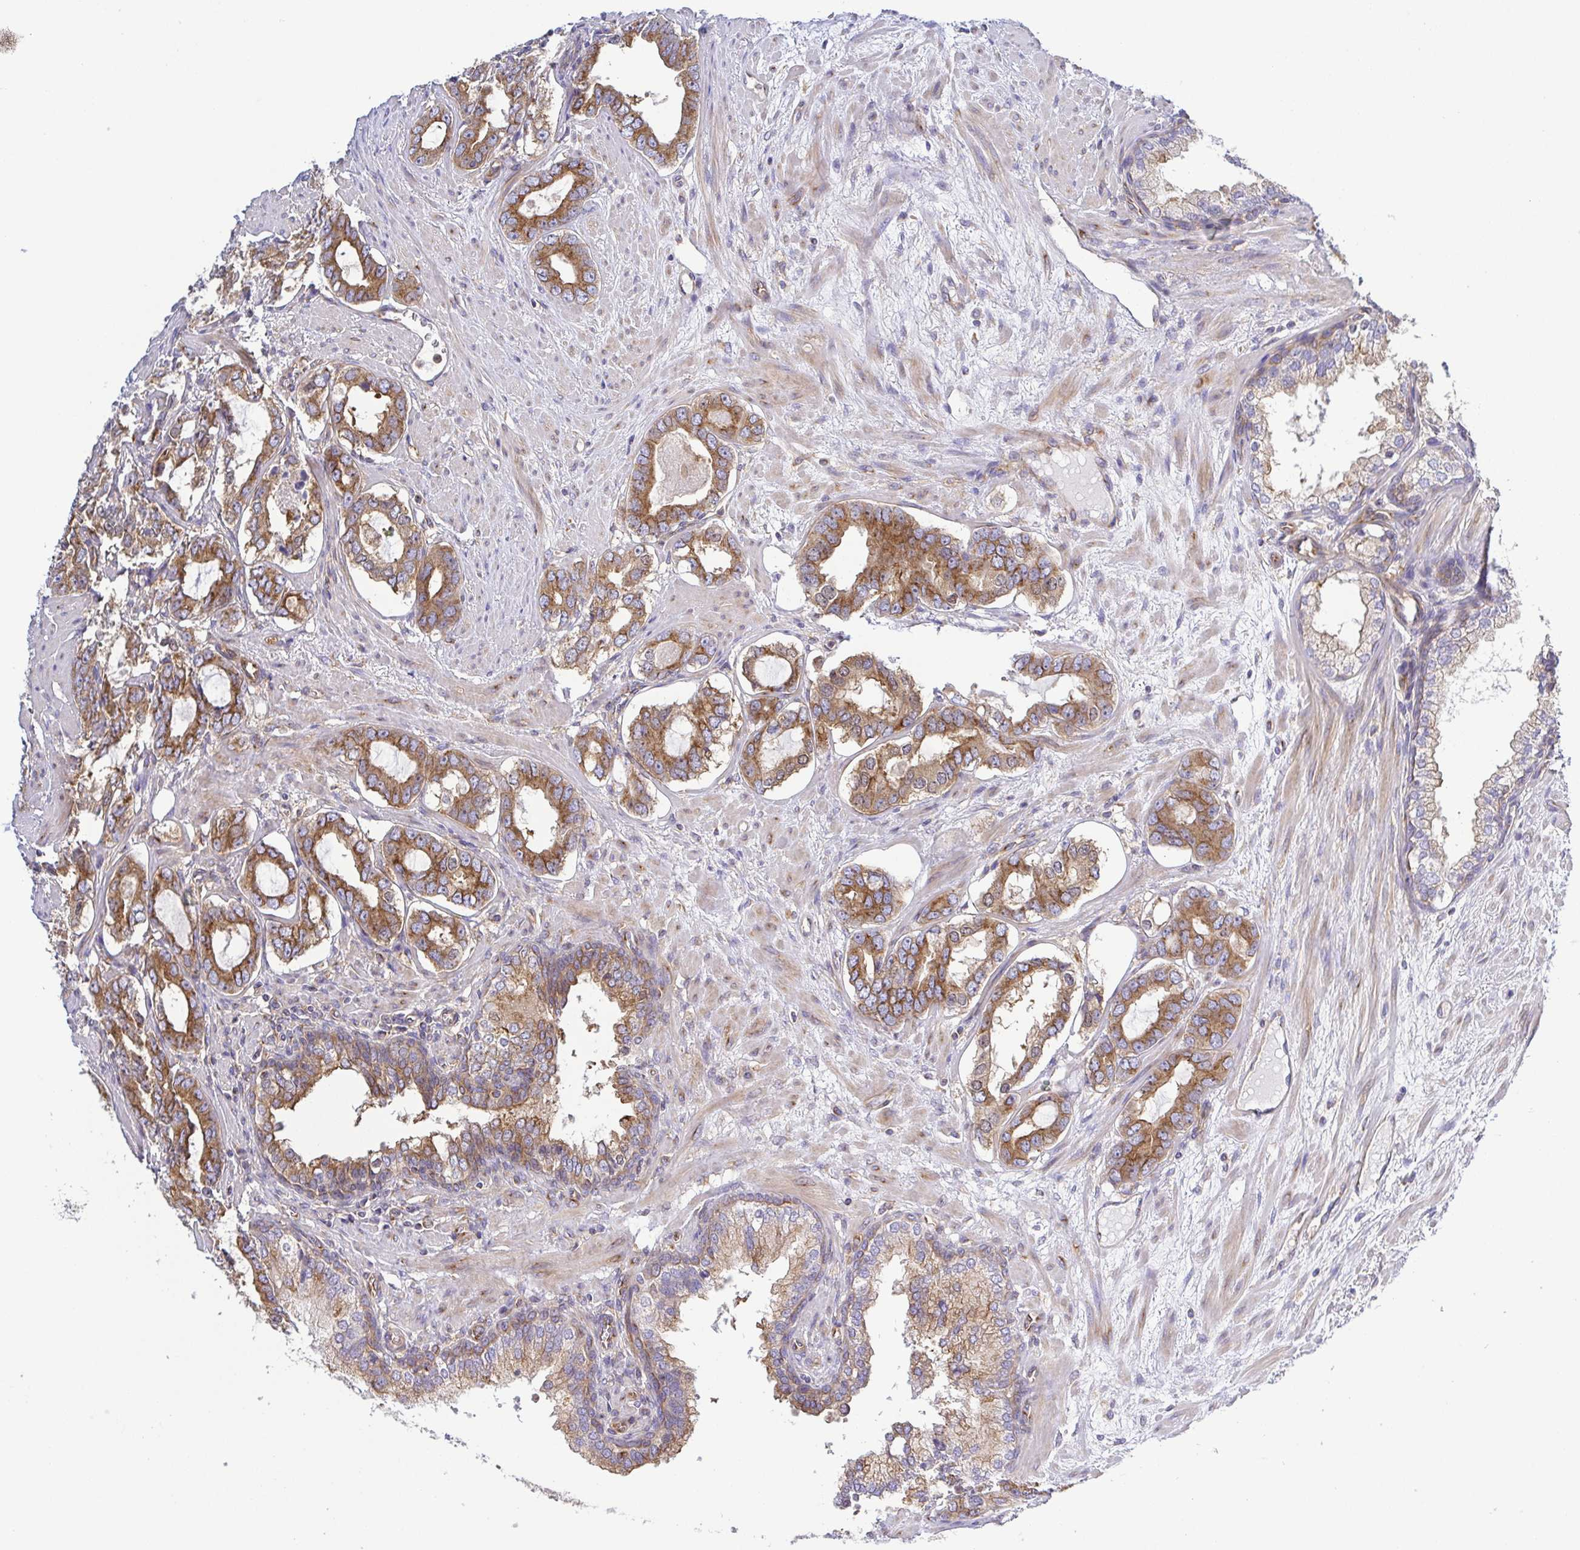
{"staining": {"intensity": "moderate", "quantity": ">75%", "location": "cytoplasmic/membranous"}, "tissue": "prostate cancer", "cell_type": "Tumor cells", "image_type": "cancer", "snomed": [{"axis": "morphology", "description": "Adenocarcinoma, High grade"}, {"axis": "topography", "description": "Prostate"}], "caption": "Adenocarcinoma (high-grade) (prostate) stained with a protein marker displays moderate staining in tumor cells.", "gene": "KIF5B", "patient": {"sex": "male", "age": 75}}